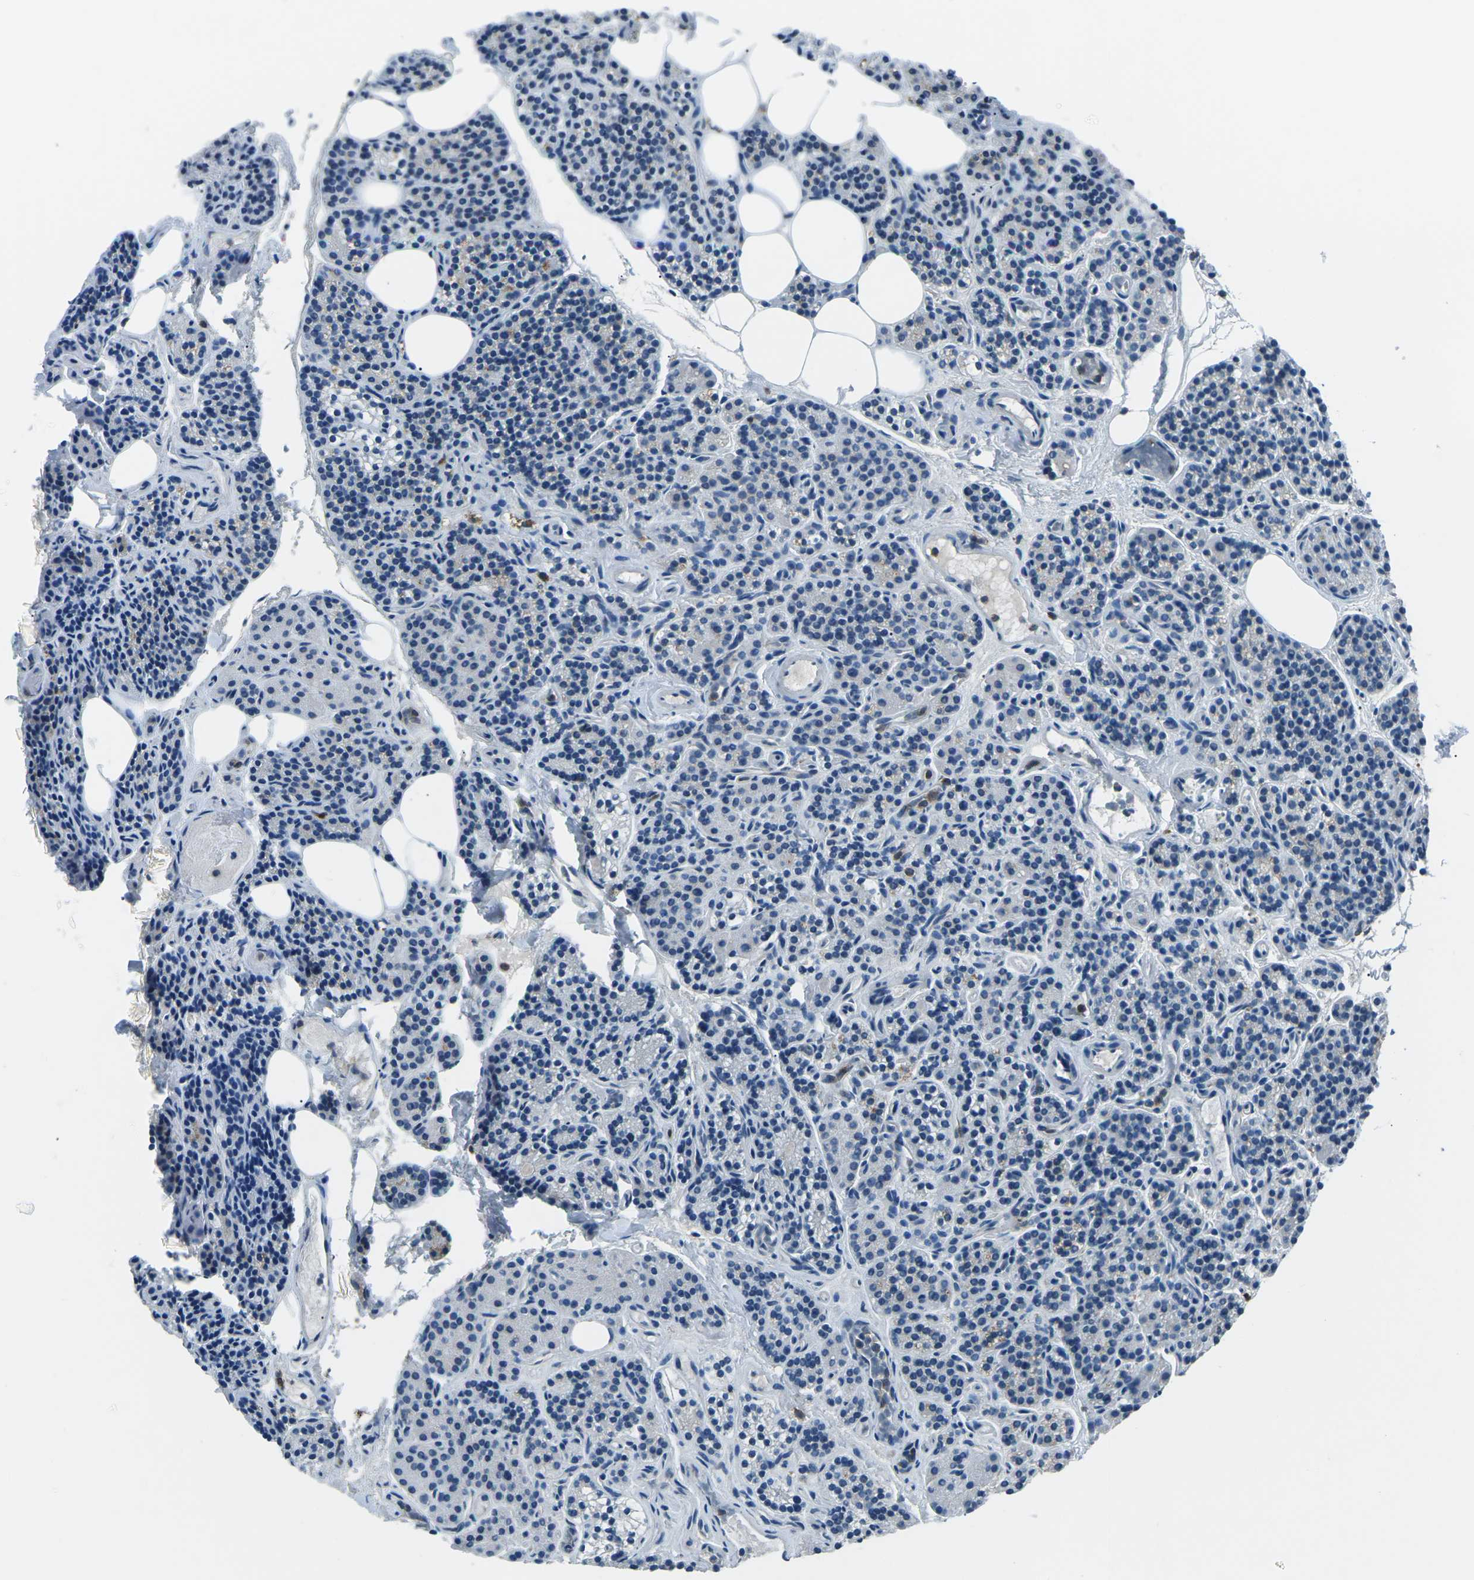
{"staining": {"intensity": "negative", "quantity": "none", "location": "none"}, "tissue": "parathyroid gland", "cell_type": "Glandular cells", "image_type": "normal", "snomed": [{"axis": "morphology", "description": "Normal tissue, NOS"}, {"axis": "morphology", "description": "Adenoma, NOS"}, {"axis": "topography", "description": "Parathyroid gland"}], "caption": "This is a histopathology image of immunohistochemistry (IHC) staining of unremarkable parathyroid gland, which shows no staining in glandular cells.", "gene": "CD1D", "patient": {"sex": "female", "age": 74}}